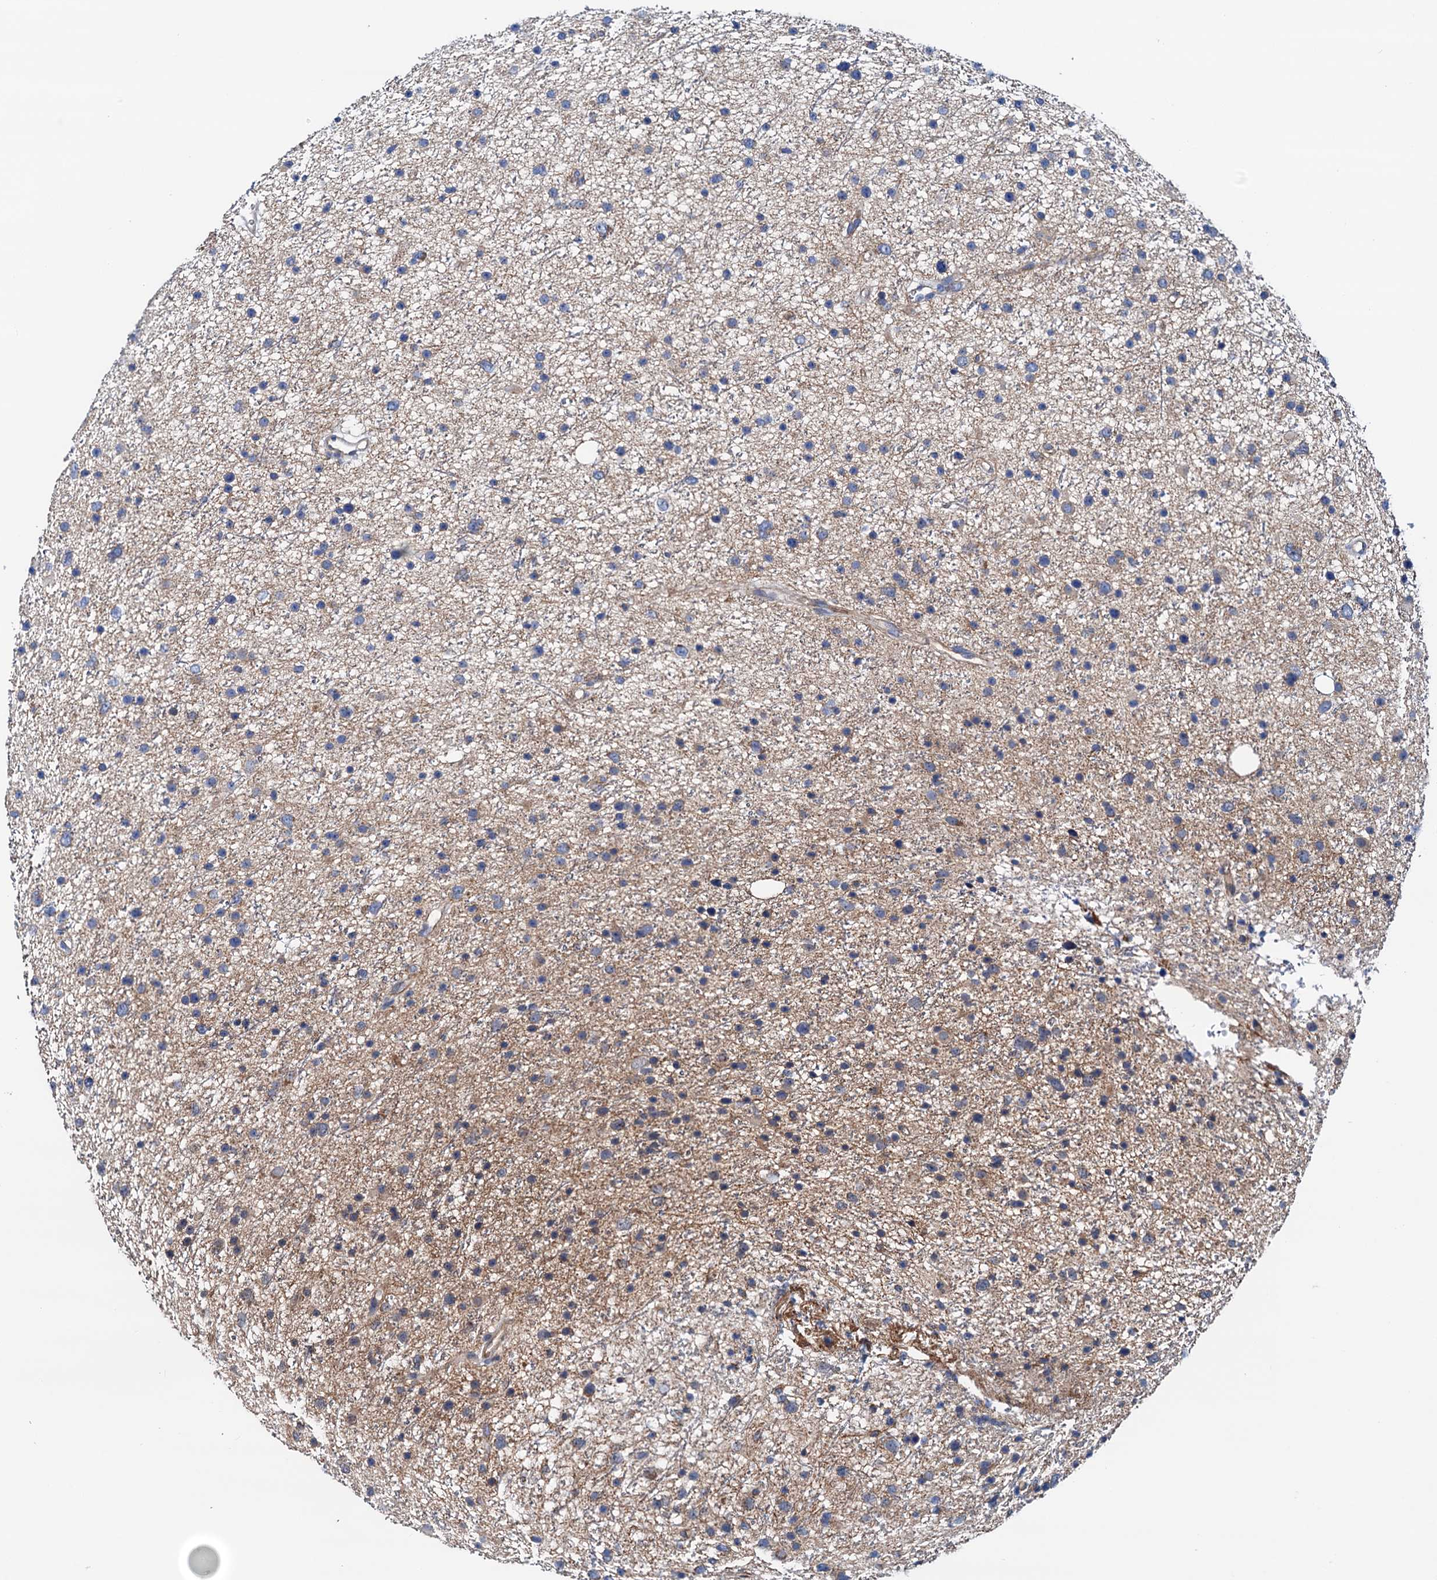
{"staining": {"intensity": "weak", "quantity": "<25%", "location": "cytoplasmic/membranous"}, "tissue": "glioma", "cell_type": "Tumor cells", "image_type": "cancer", "snomed": [{"axis": "morphology", "description": "Glioma, malignant, Low grade"}, {"axis": "topography", "description": "Cerebral cortex"}], "caption": "Glioma was stained to show a protein in brown. There is no significant staining in tumor cells.", "gene": "RASSF9", "patient": {"sex": "female", "age": 39}}